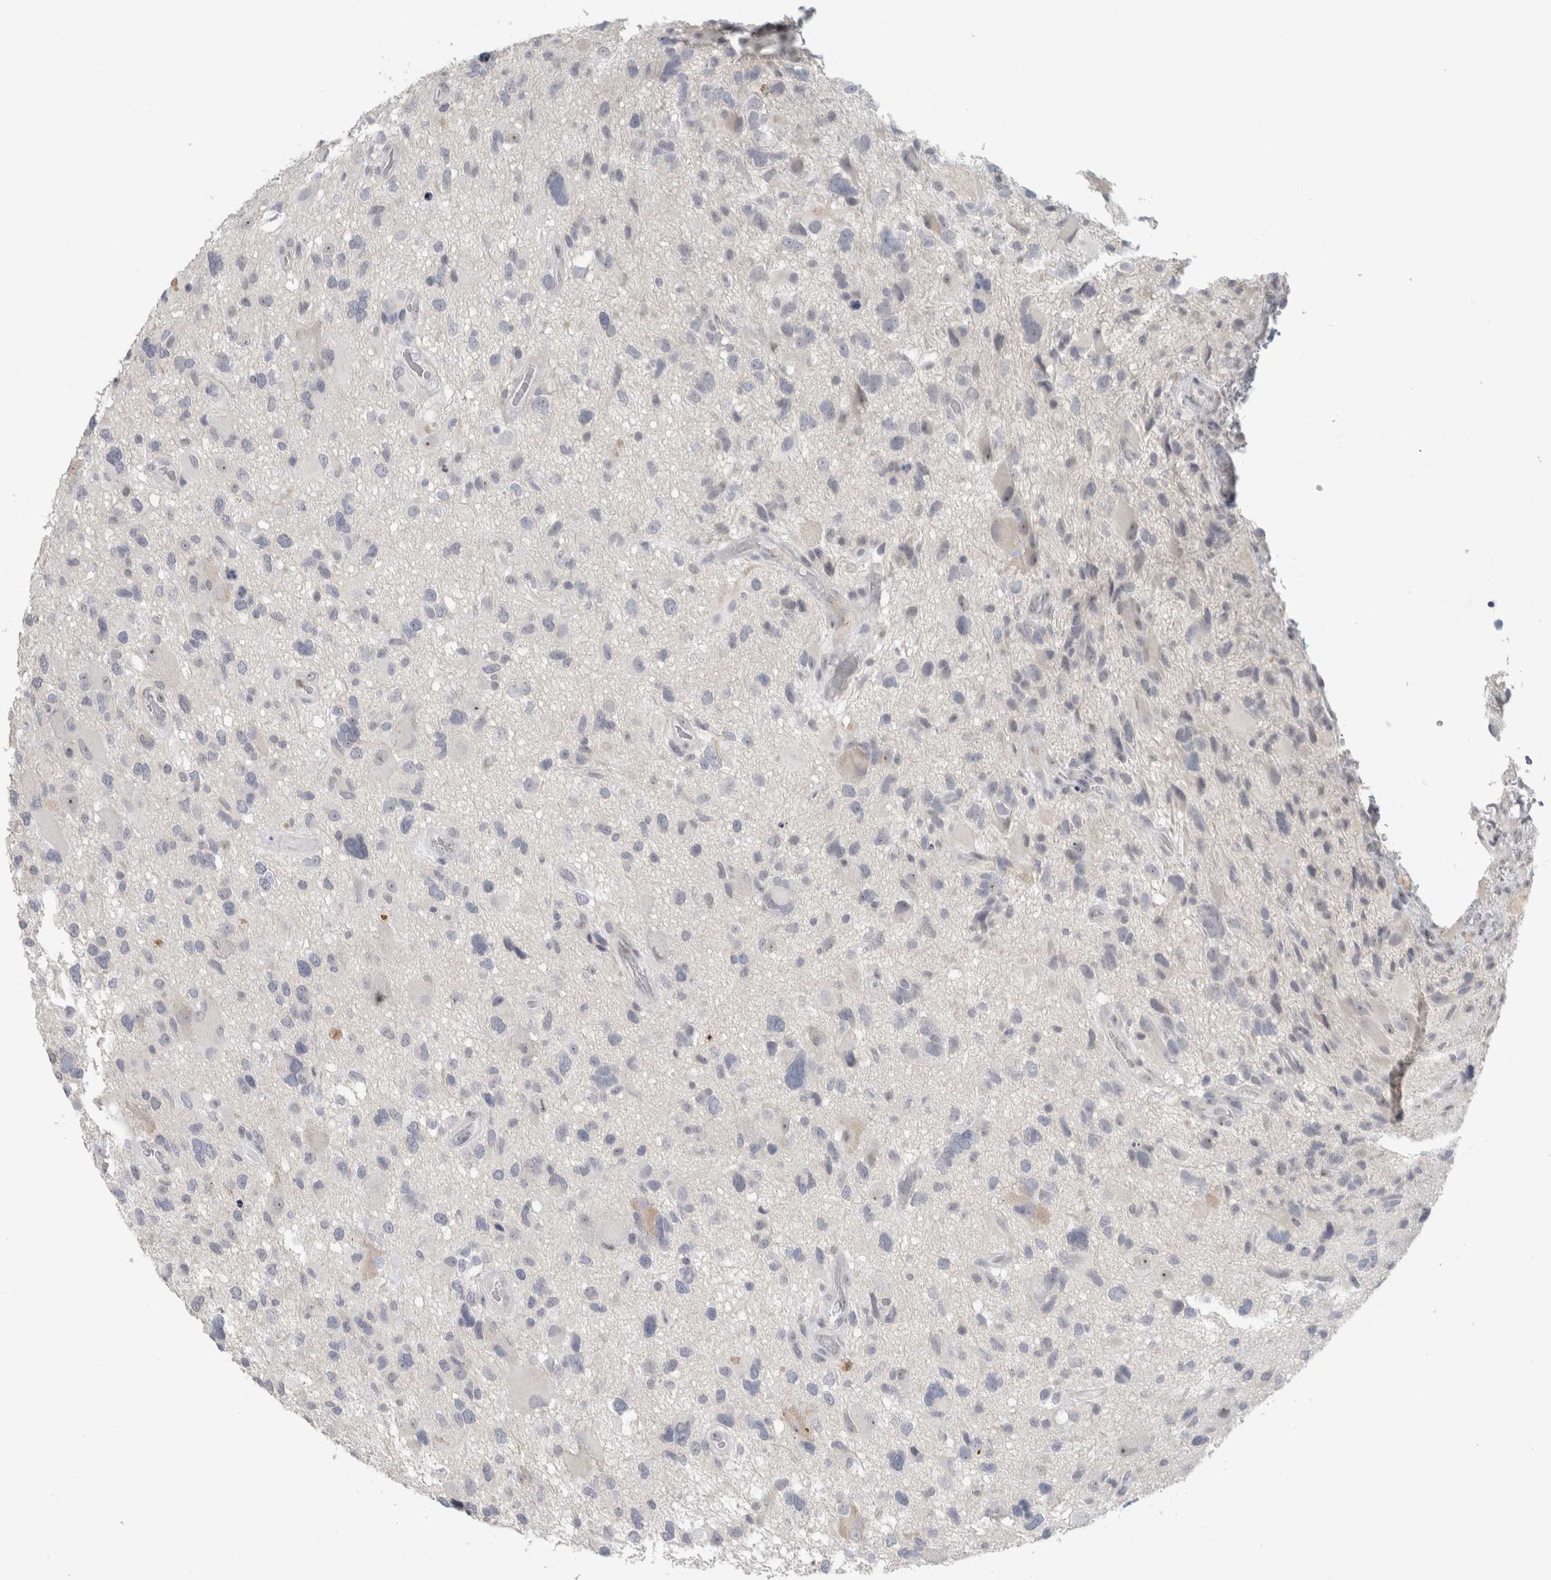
{"staining": {"intensity": "negative", "quantity": "none", "location": "none"}, "tissue": "glioma", "cell_type": "Tumor cells", "image_type": "cancer", "snomed": [{"axis": "morphology", "description": "Glioma, malignant, High grade"}, {"axis": "topography", "description": "Brain"}], "caption": "An image of glioma stained for a protein shows no brown staining in tumor cells.", "gene": "FMR1NB", "patient": {"sex": "male", "age": 33}}